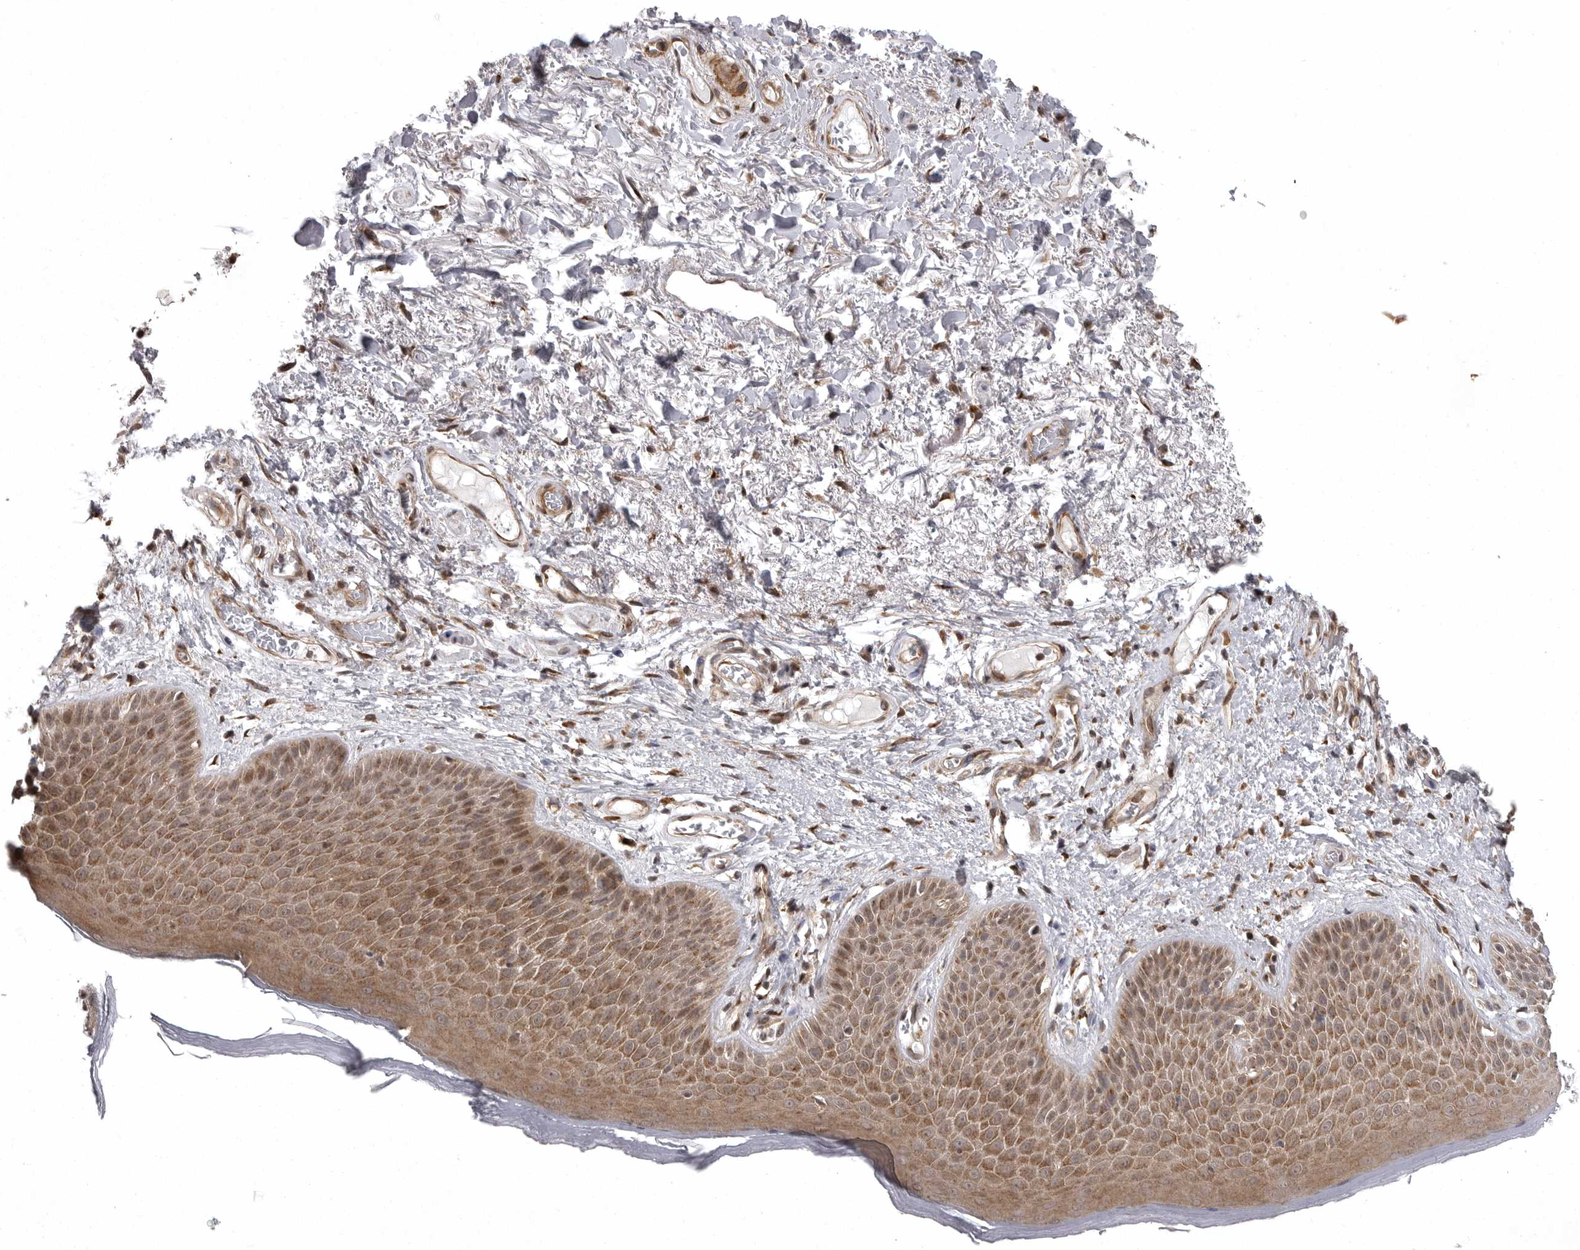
{"staining": {"intensity": "moderate", "quantity": ">75%", "location": "cytoplasmic/membranous"}, "tissue": "skin", "cell_type": "Epidermal cells", "image_type": "normal", "snomed": [{"axis": "morphology", "description": "Normal tissue, NOS"}, {"axis": "topography", "description": "Anal"}], "caption": "Immunohistochemistry photomicrograph of unremarkable skin: human skin stained using IHC reveals medium levels of moderate protein expression localized specifically in the cytoplasmic/membranous of epidermal cells, appearing as a cytoplasmic/membranous brown color.", "gene": "SNX16", "patient": {"sex": "male", "age": 74}}